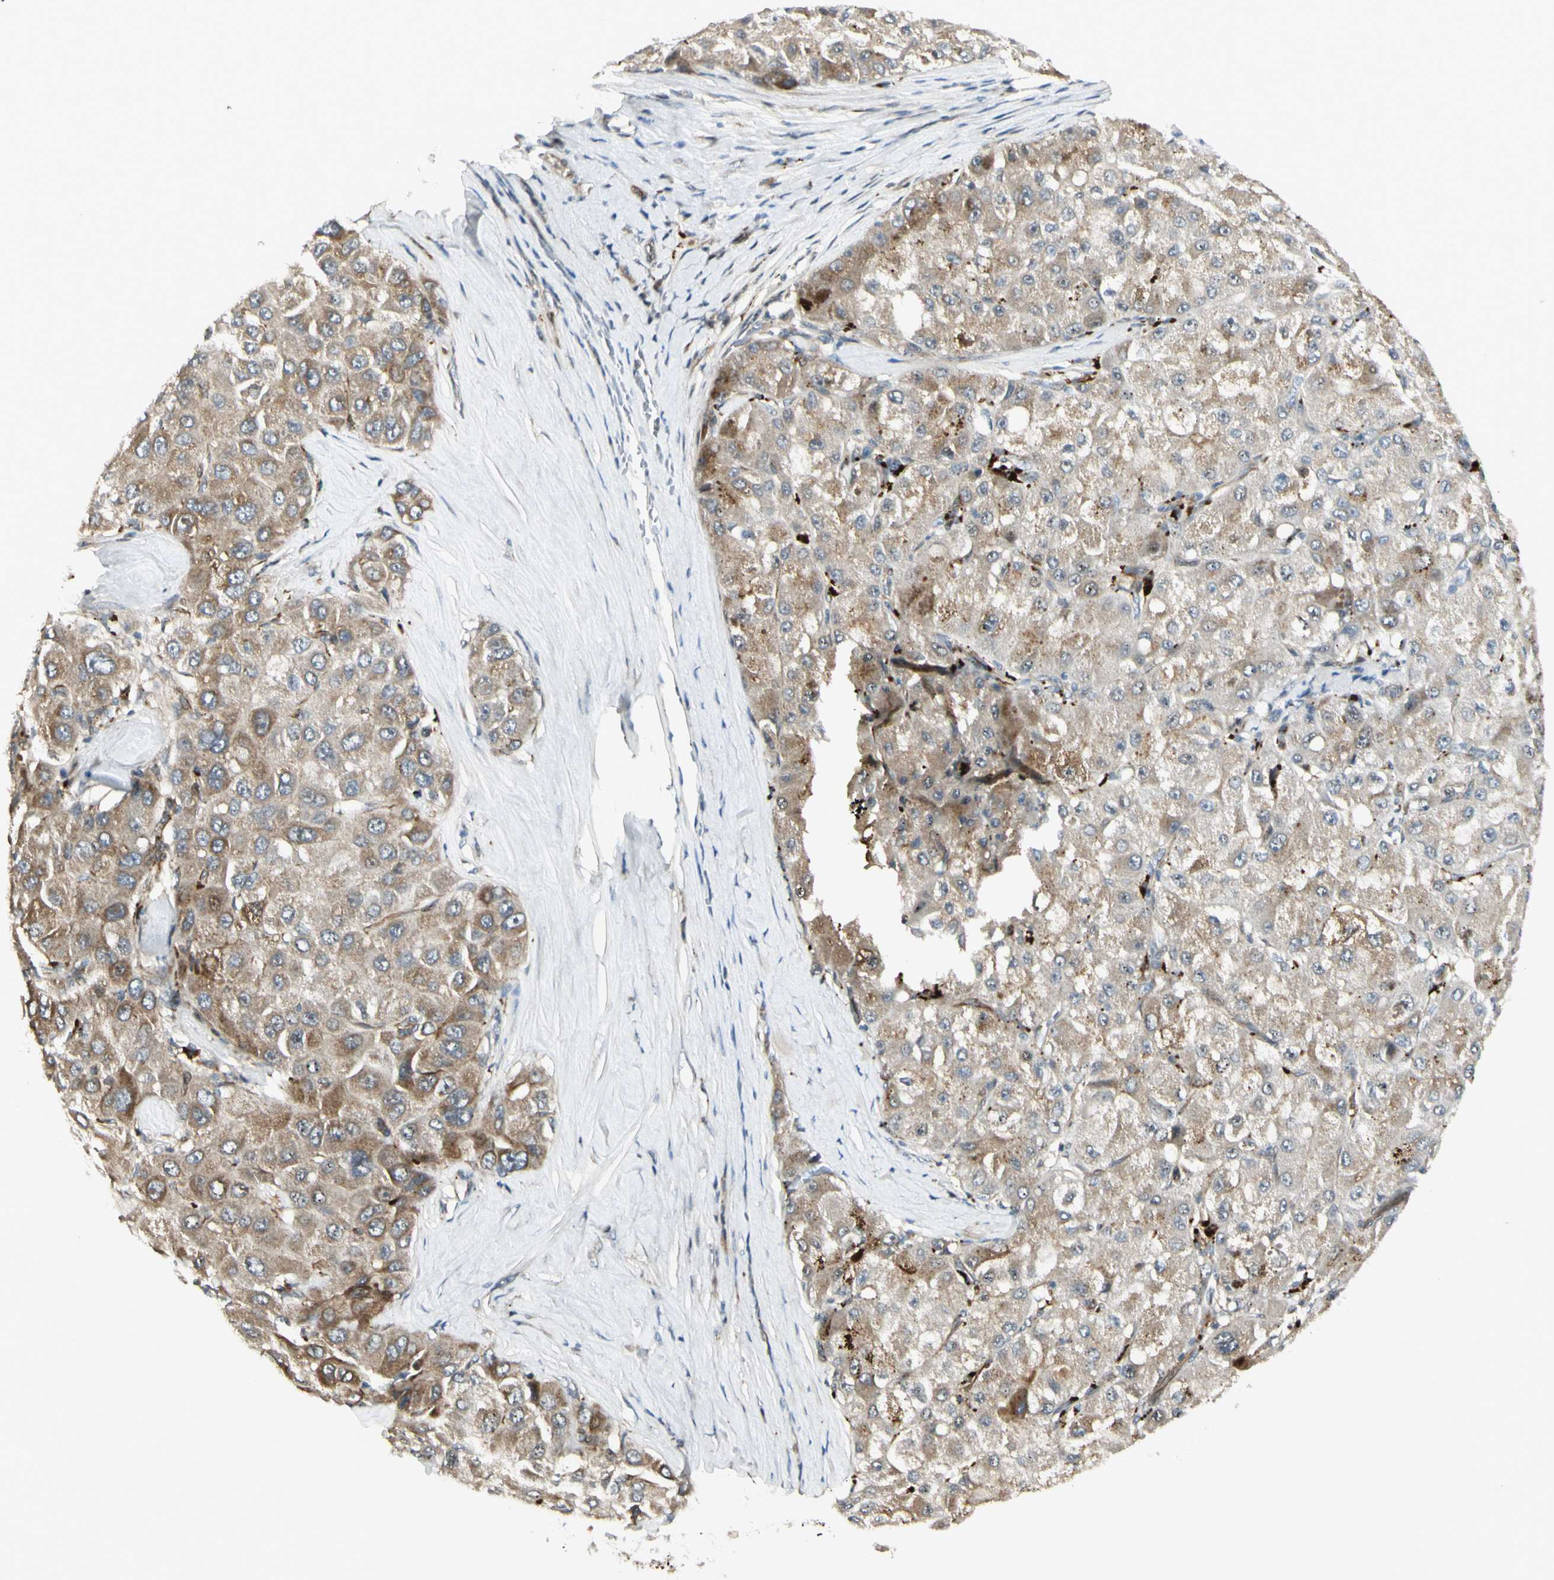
{"staining": {"intensity": "moderate", "quantity": "25%-75%", "location": "cytoplasmic/membranous"}, "tissue": "liver cancer", "cell_type": "Tumor cells", "image_type": "cancer", "snomed": [{"axis": "morphology", "description": "Carcinoma, Hepatocellular, NOS"}, {"axis": "topography", "description": "Liver"}], "caption": "The micrograph reveals immunohistochemical staining of liver cancer (hepatocellular carcinoma). There is moderate cytoplasmic/membranous positivity is appreciated in about 25%-75% of tumor cells. (Stains: DAB in brown, nuclei in blue, Microscopy: brightfield microscopy at high magnification).", "gene": "NDFIP1", "patient": {"sex": "male", "age": 80}}